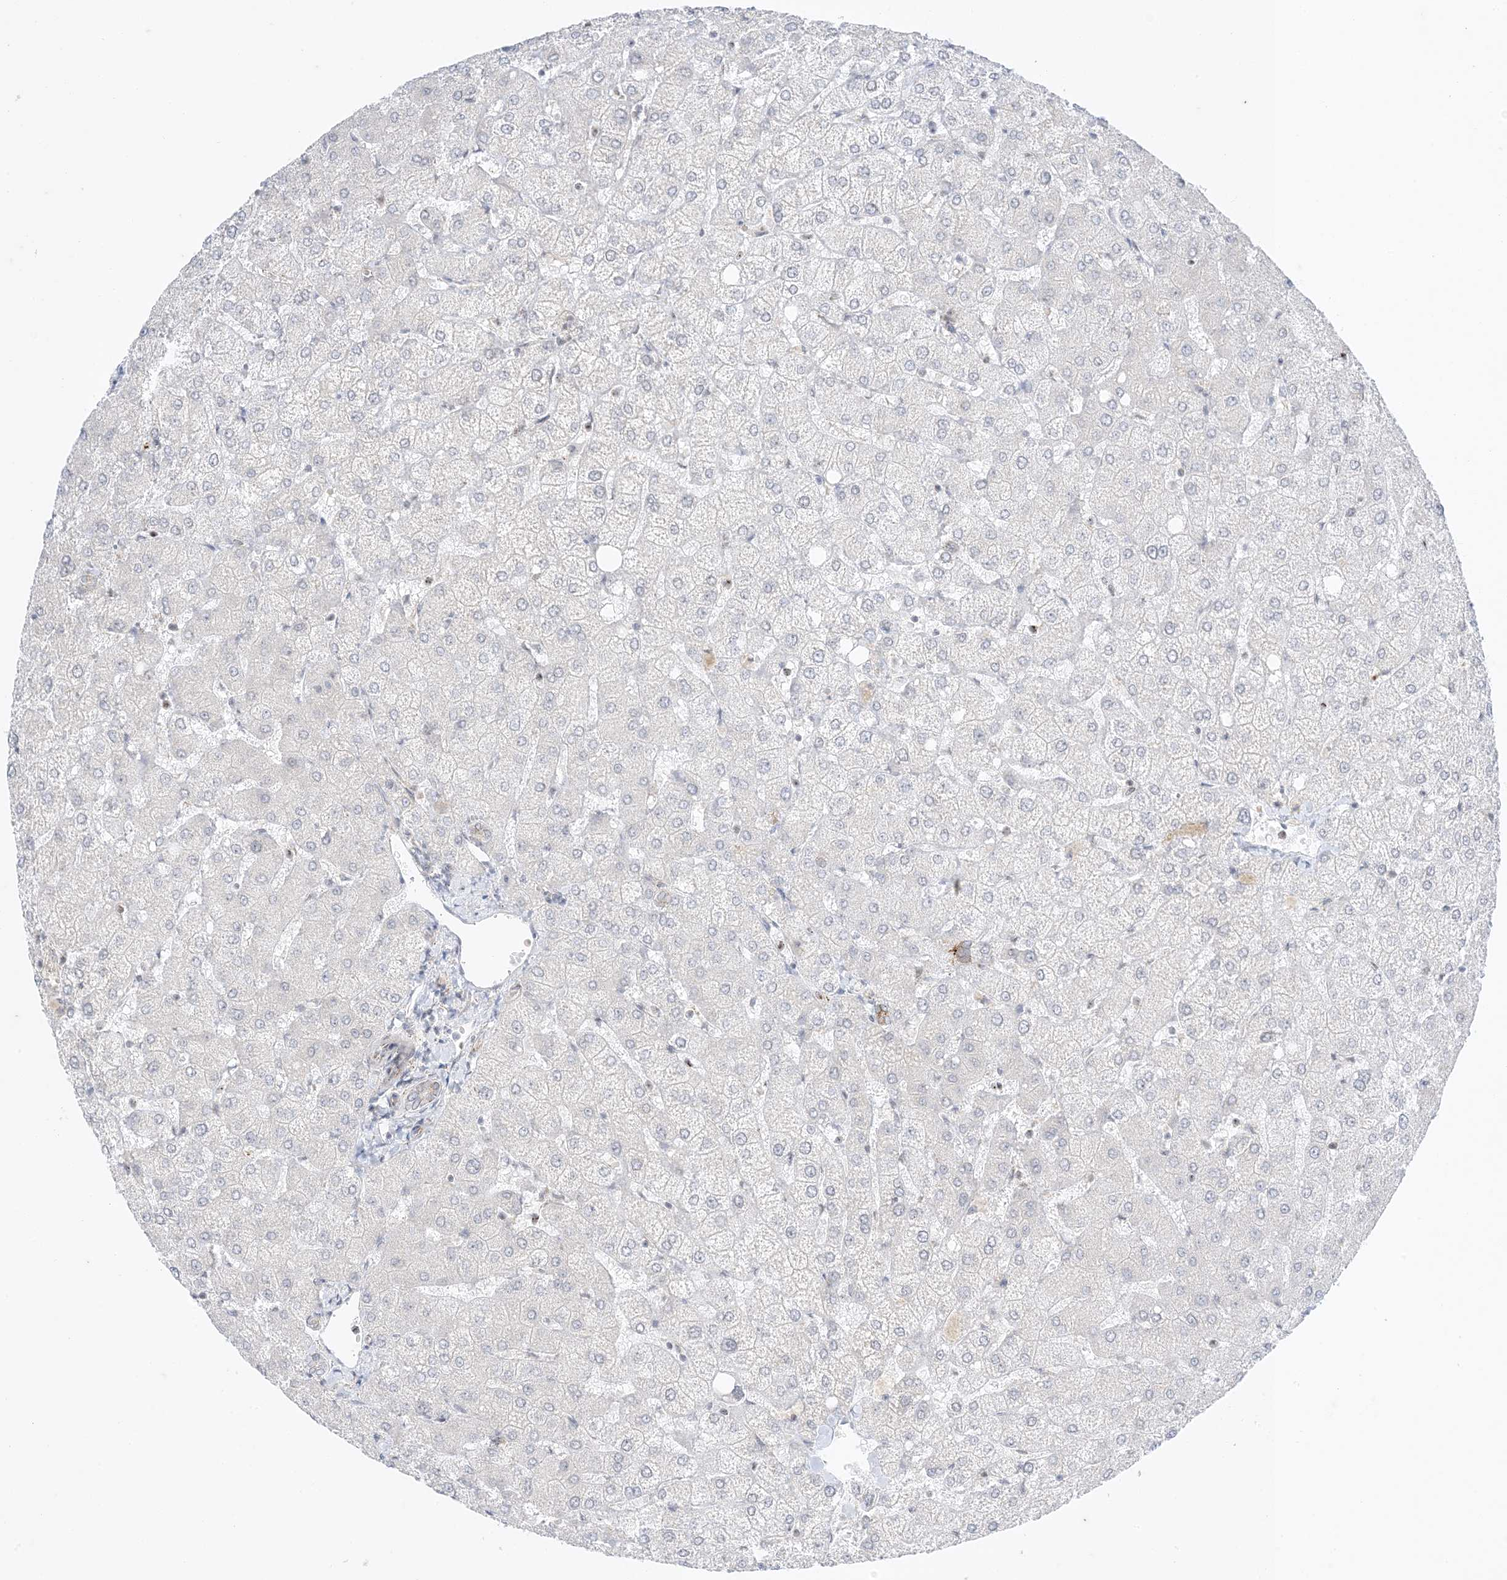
{"staining": {"intensity": "negative", "quantity": "none", "location": "none"}, "tissue": "liver", "cell_type": "Cholangiocytes", "image_type": "normal", "snomed": [{"axis": "morphology", "description": "Normal tissue, NOS"}, {"axis": "topography", "description": "Liver"}], "caption": "DAB immunohistochemical staining of normal human liver displays no significant expression in cholangiocytes. (DAB (3,3'-diaminobenzidine) immunohistochemistry (IHC) visualized using brightfield microscopy, high magnification).", "gene": "RAC1", "patient": {"sex": "female", "age": 54}}